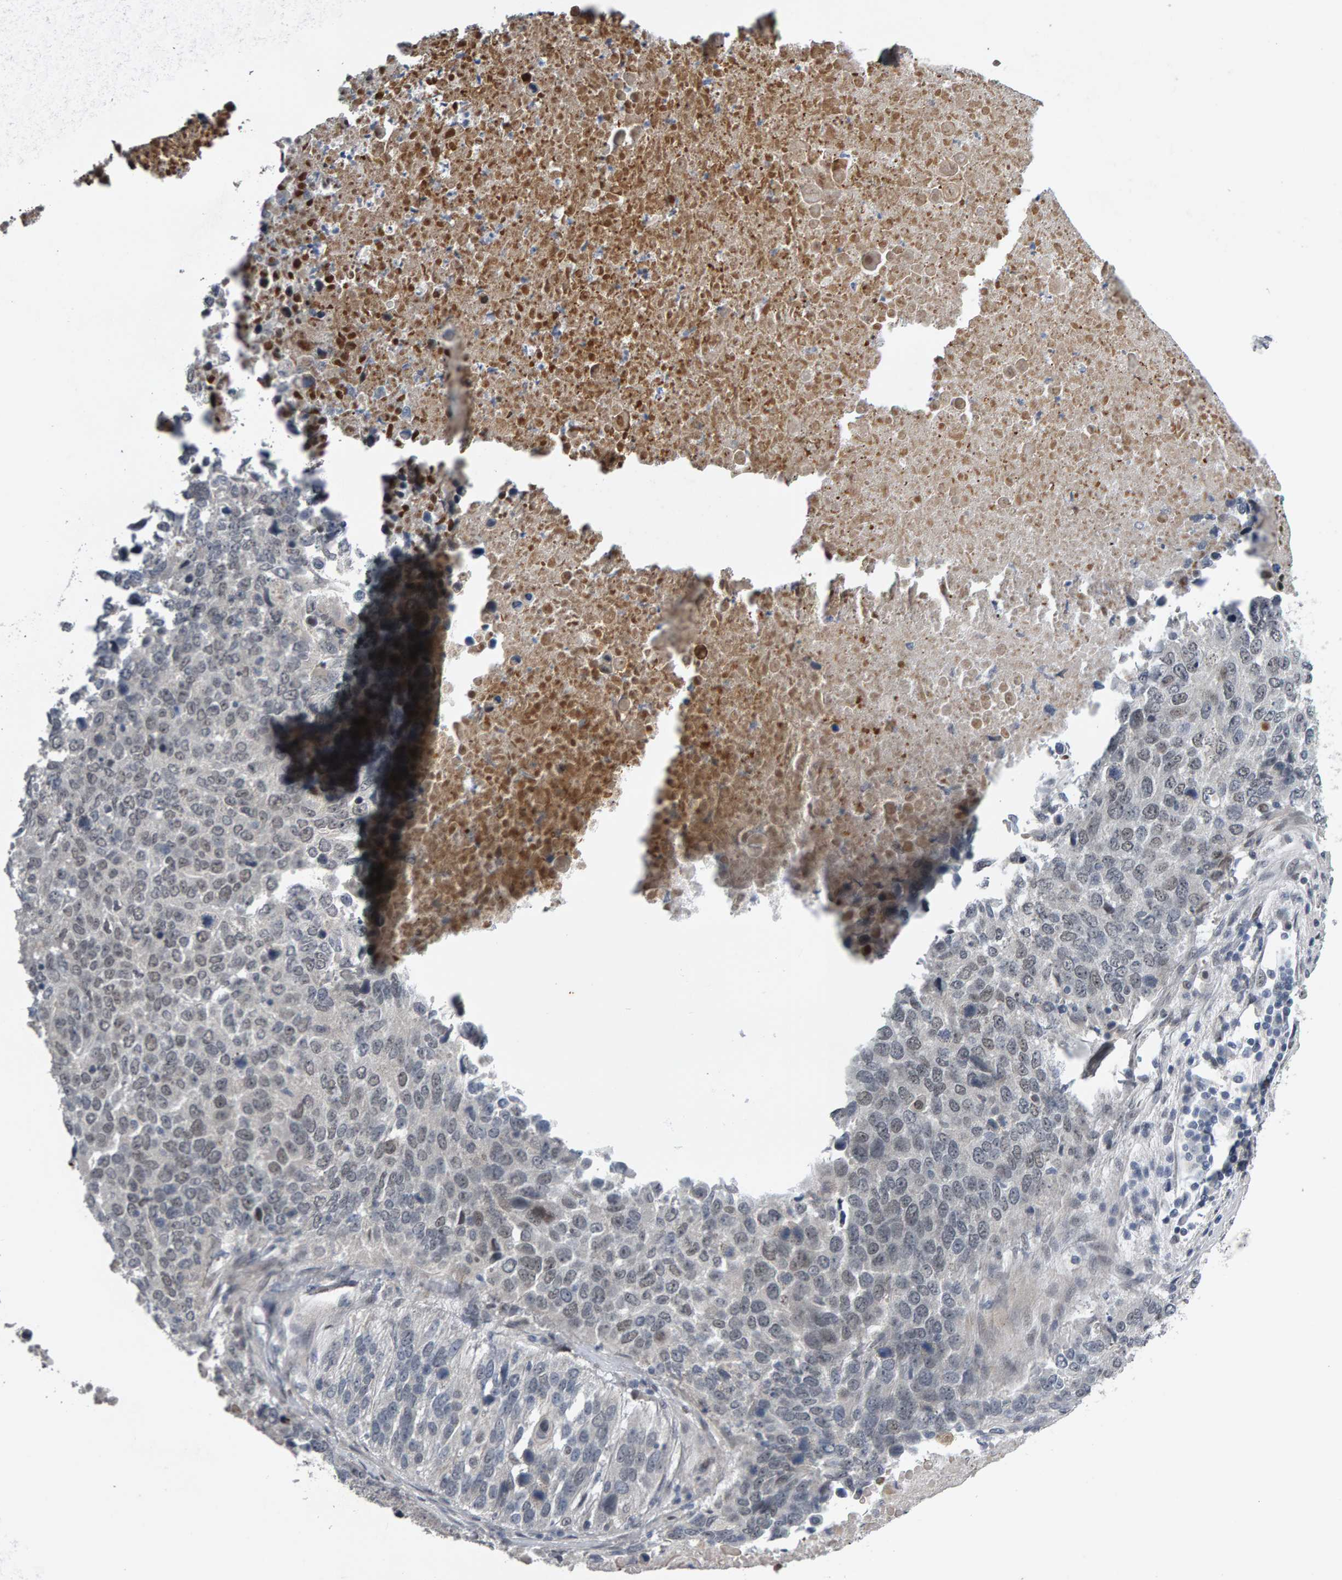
{"staining": {"intensity": "weak", "quantity": "<25%", "location": "nuclear"}, "tissue": "lung cancer", "cell_type": "Tumor cells", "image_type": "cancer", "snomed": [{"axis": "morphology", "description": "Squamous cell carcinoma, NOS"}, {"axis": "topography", "description": "Lung"}], "caption": "DAB immunohistochemical staining of lung squamous cell carcinoma exhibits no significant positivity in tumor cells.", "gene": "IPO8", "patient": {"sex": "male", "age": 66}}